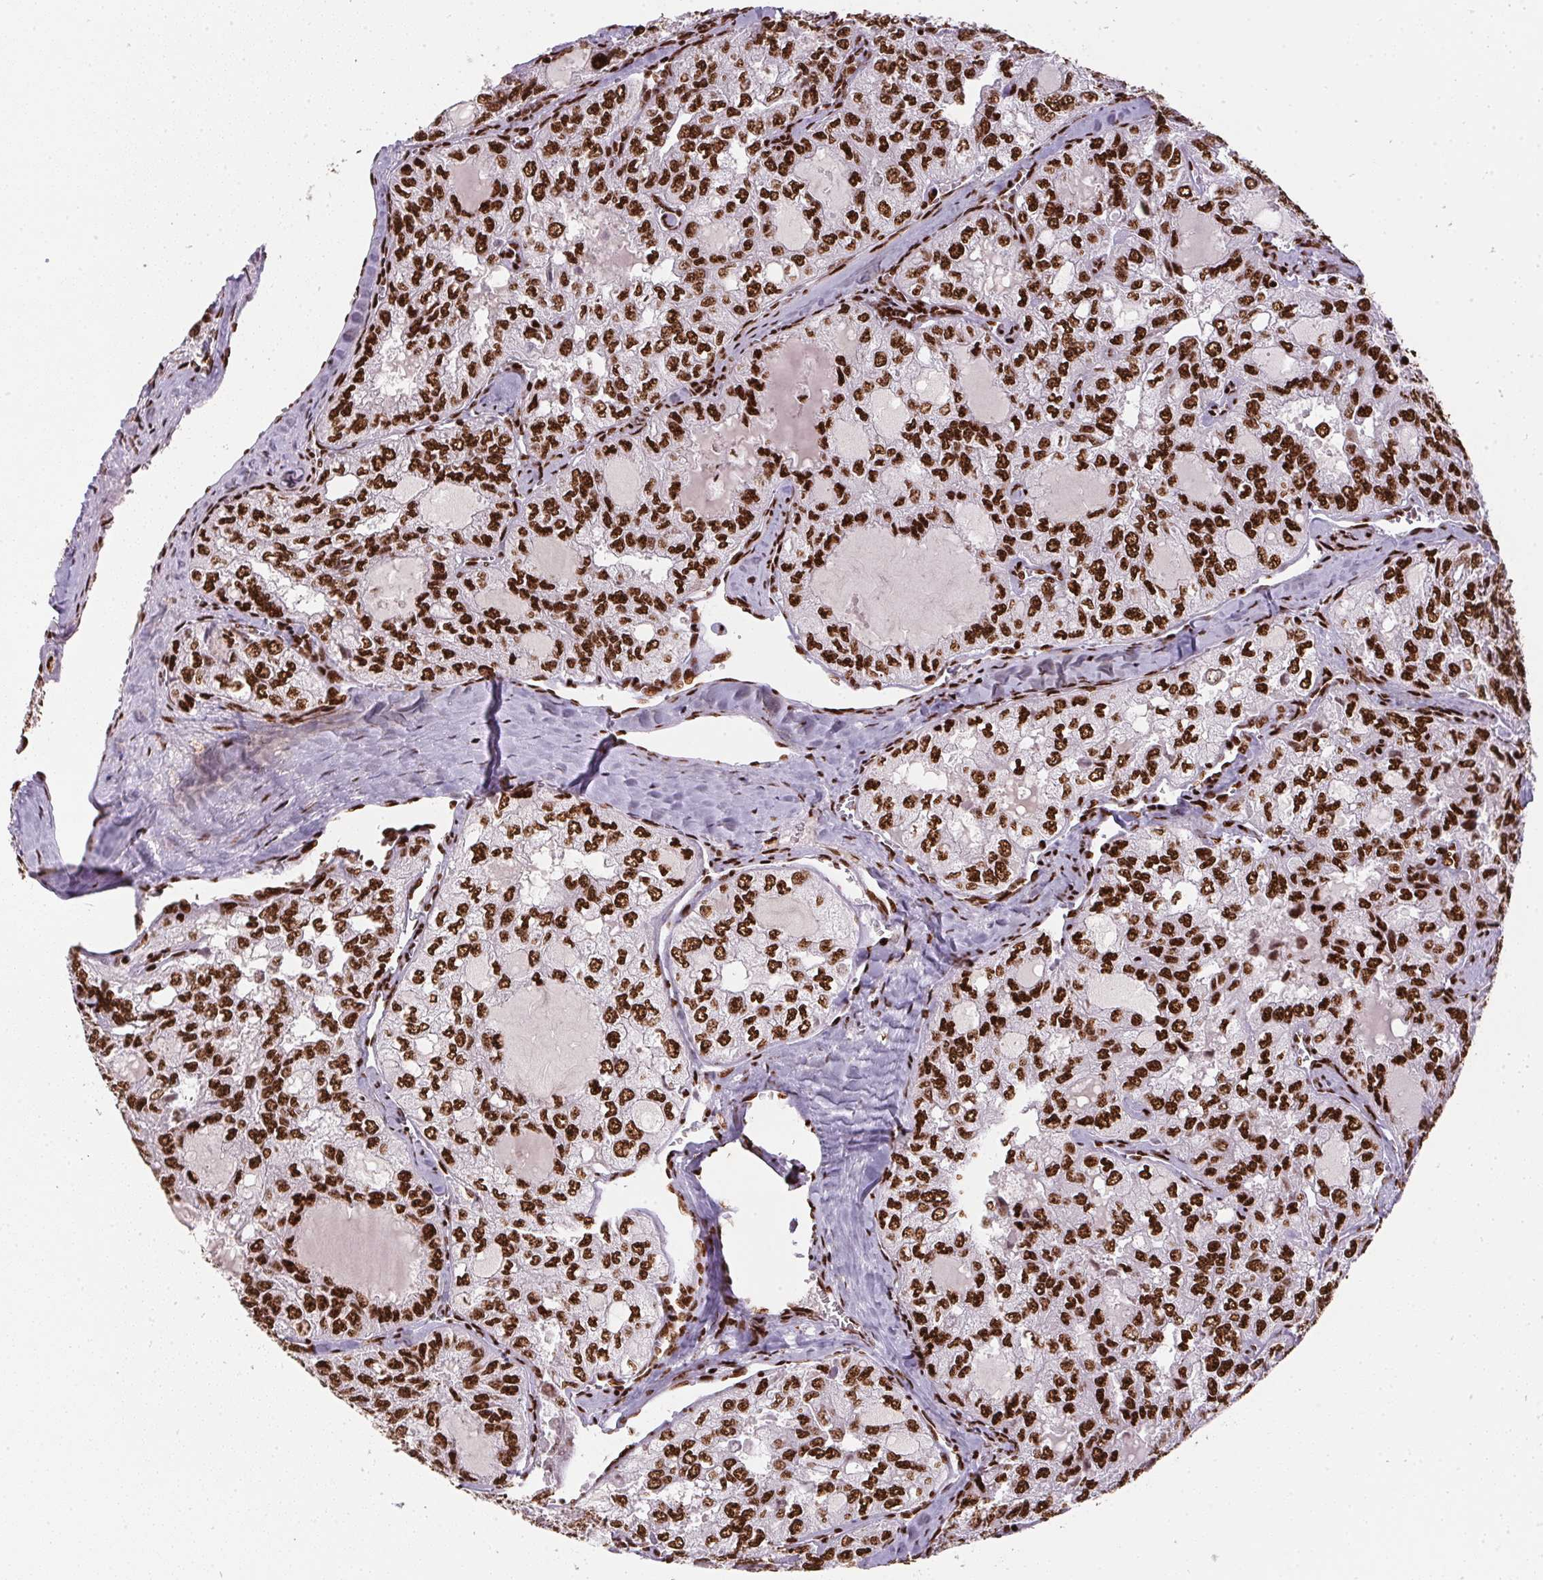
{"staining": {"intensity": "strong", "quantity": ">75%", "location": "nuclear"}, "tissue": "thyroid cancer", "cell_type": "Tumor cells", "image_type": "cancer", "snomed": [{"axis": "morphology", "description": "Follicular adenoma carcinoma, NOS"}, {"axis": "topography", "description": "Thyroid gland"}], "caption": "Human follicular adenoma carcinoma (thyroid) stained with a brown dye shows strong nuclear positive positivity in about >75% of tumor cells.", "gene": "PAGE3", "patient": {"sex": "male", "age": 75}}